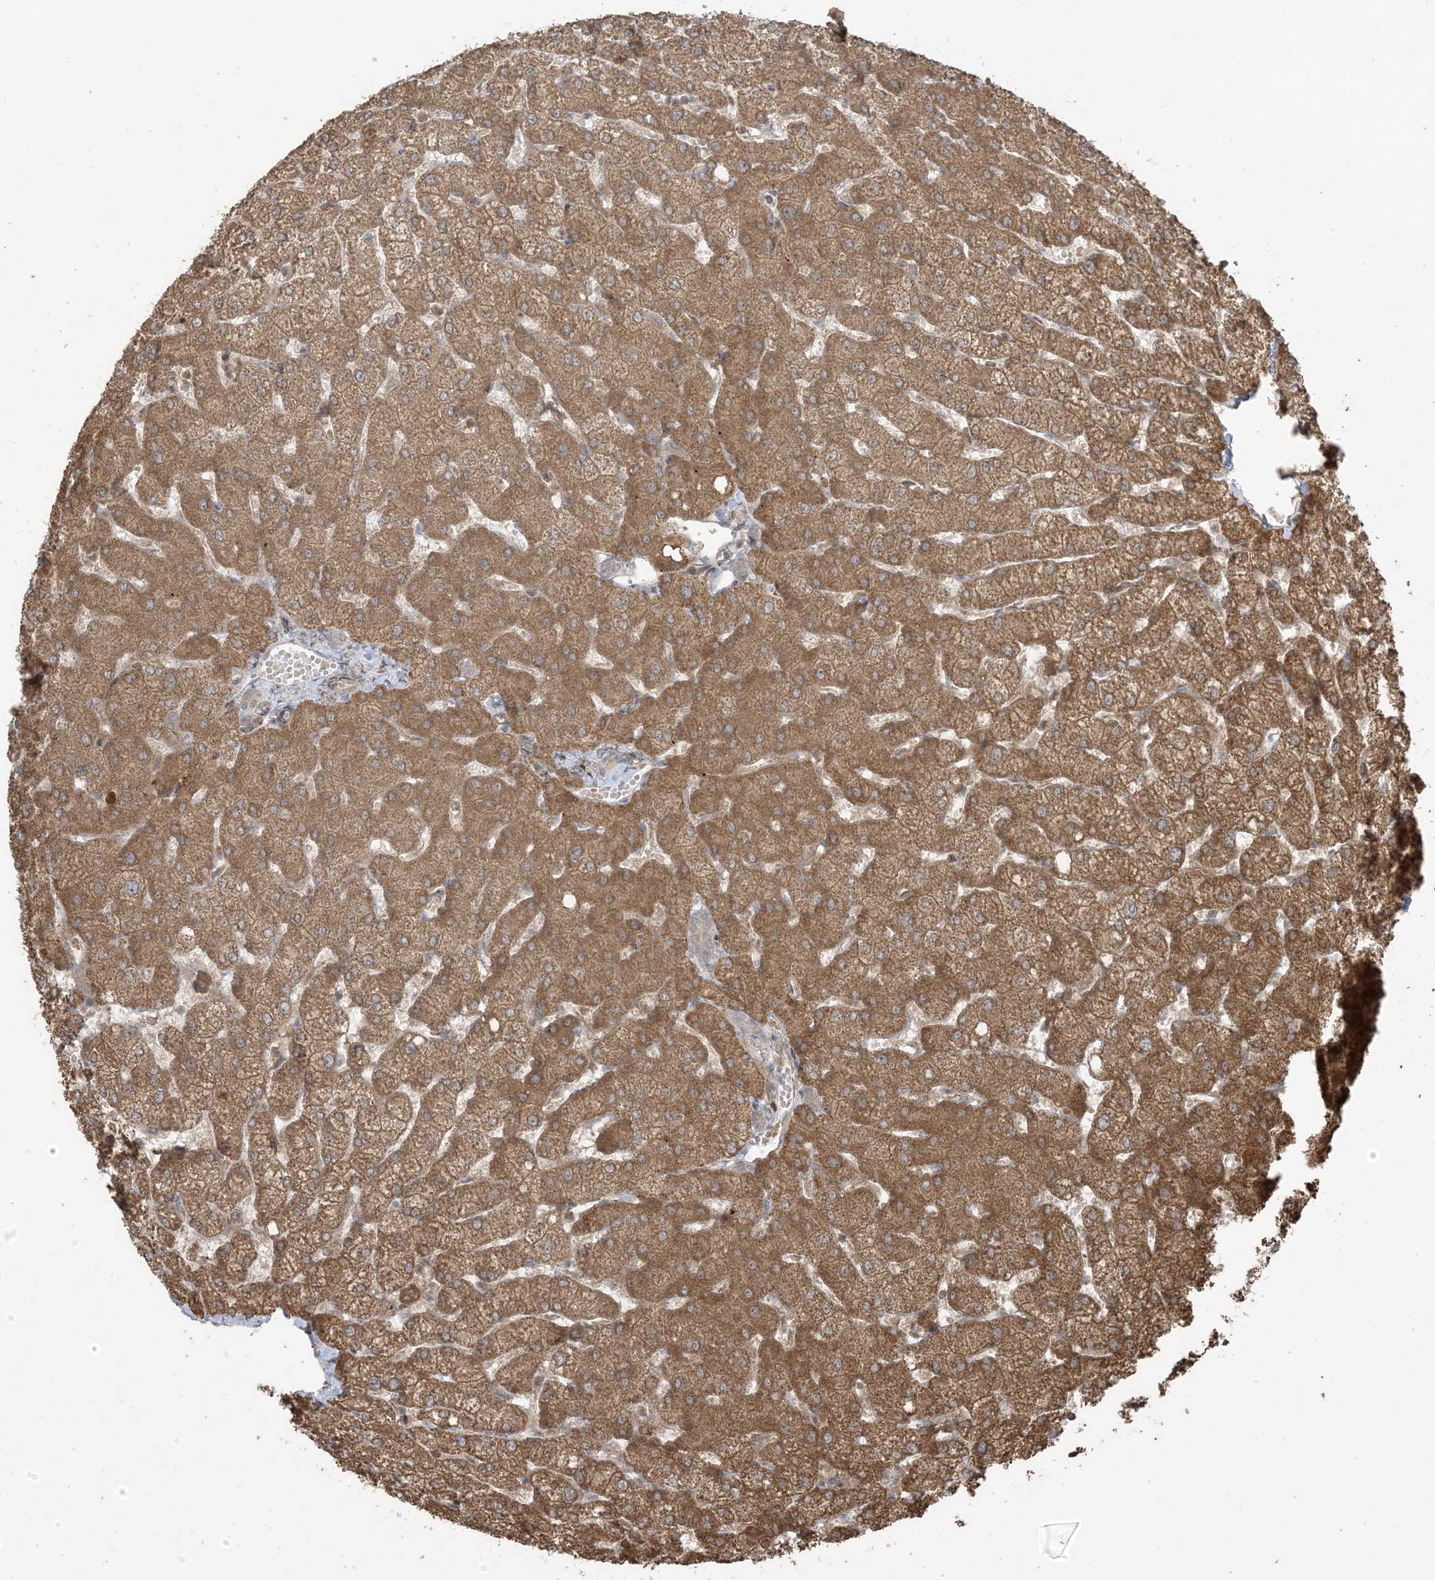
{"staining": {"intensity": "negative", "quantity": "none", "location": "none"}, "tissue": "liver", "cell_type": "Cholangiocytes", "image_type": "normal", "snomed": [{"axis": "morphology", "description": "Normal tissue, NOS"}, {"axis": "topography", "description": "Liver"}], "caption": "DAB (3,3'-diaminobenzidine) immunohistochemical staining of unremarkable human liver displays no significant expression in cholangiocytes.", "gene": "PHLDB2", "patient": {"sex": "female", "age": 54}}